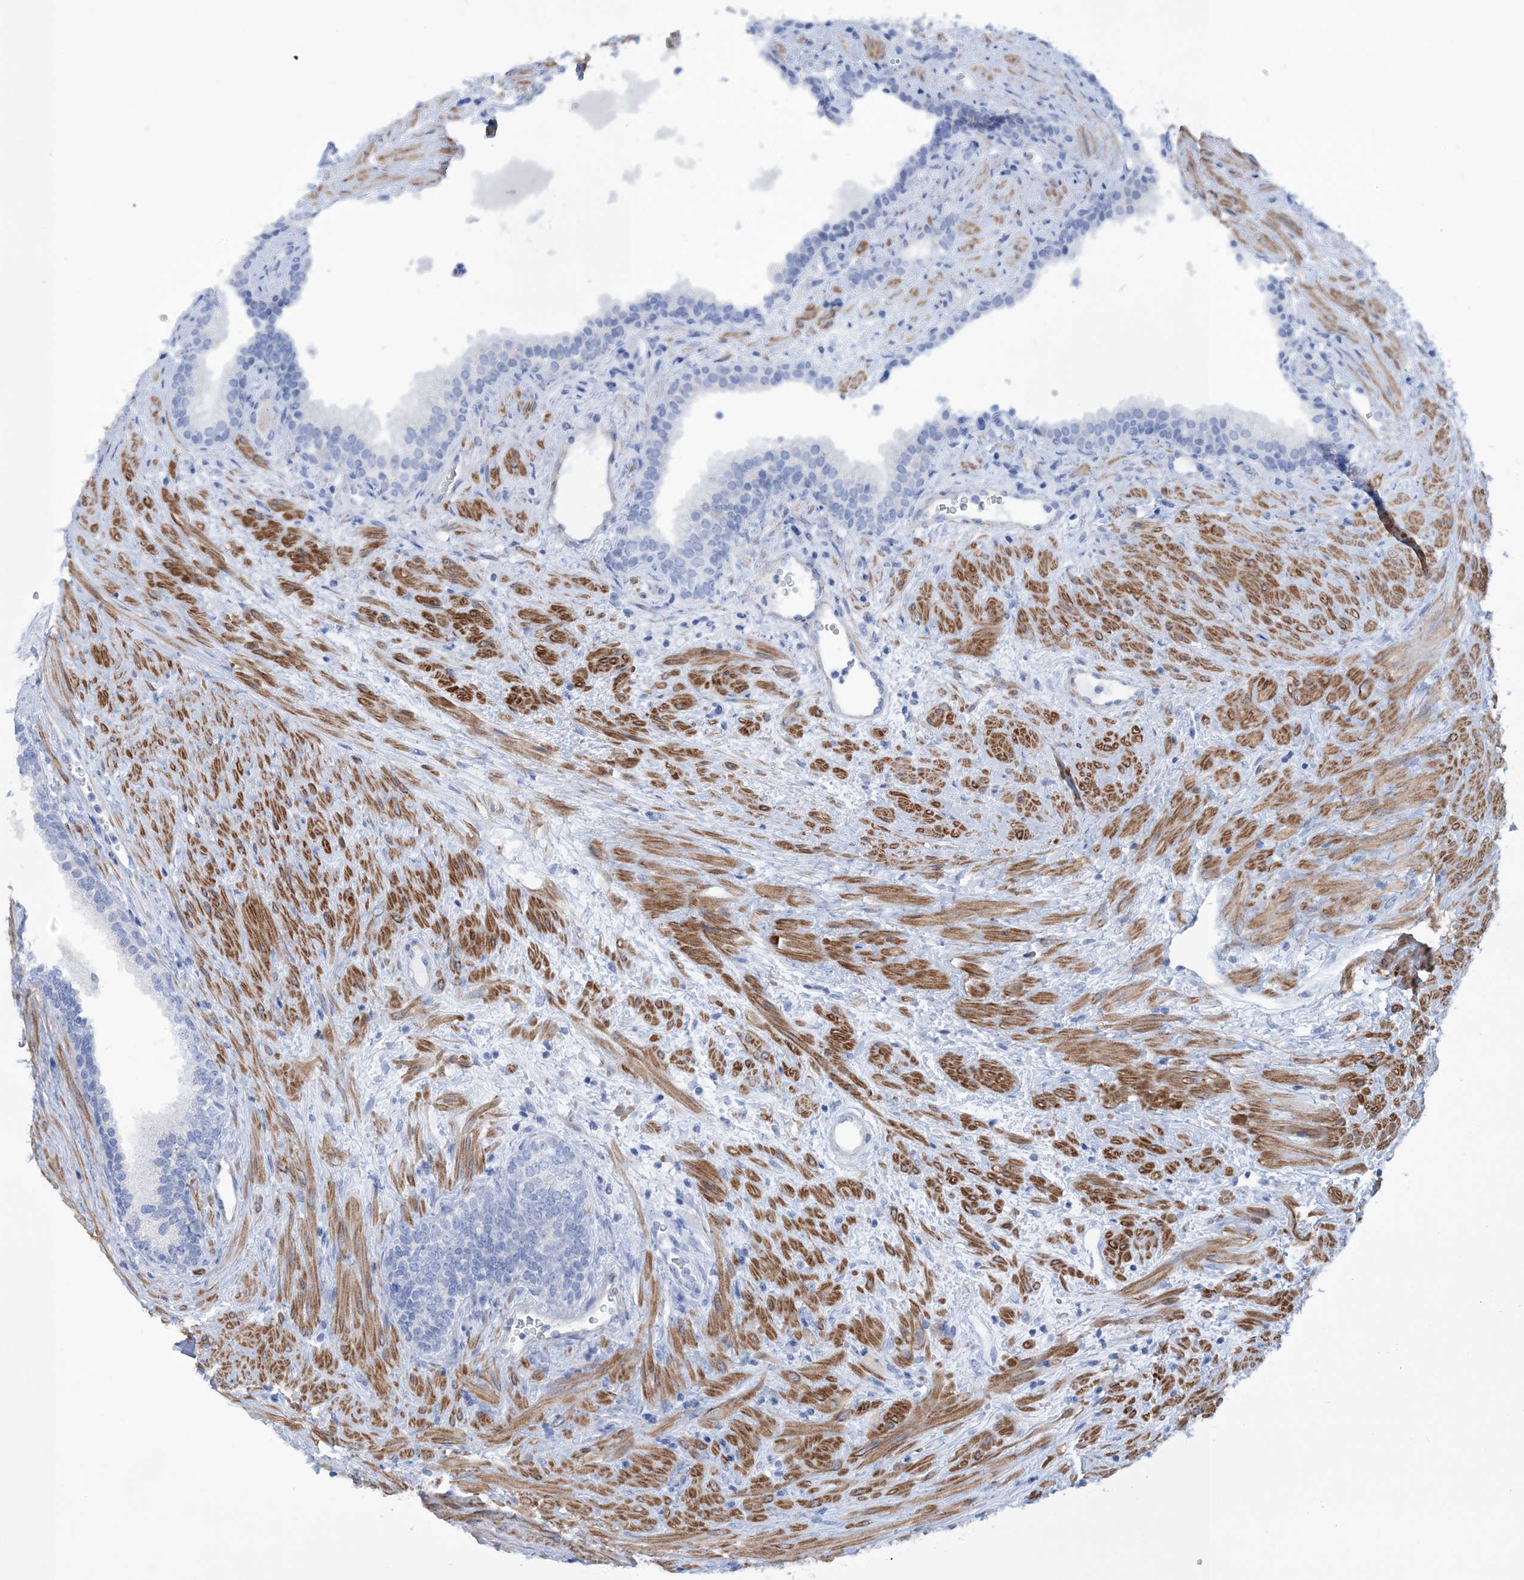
{"staining": {"intensity": "negative", "quantity": "none", "location": "none"}, "tissue": "prostate", "cell_type": "Glandular cells", "image_type": "normal", "snomed": [{"axis": "morphology", "description": "Normal tissue, NOS"}, {"axis": "topography", "description": "Prostate"}], "caption": "The micrograph exhibits no significant staining in glandular cells of prostate.", "gene": "WDR74", "patient": {"sex": "male", "age": 76}}